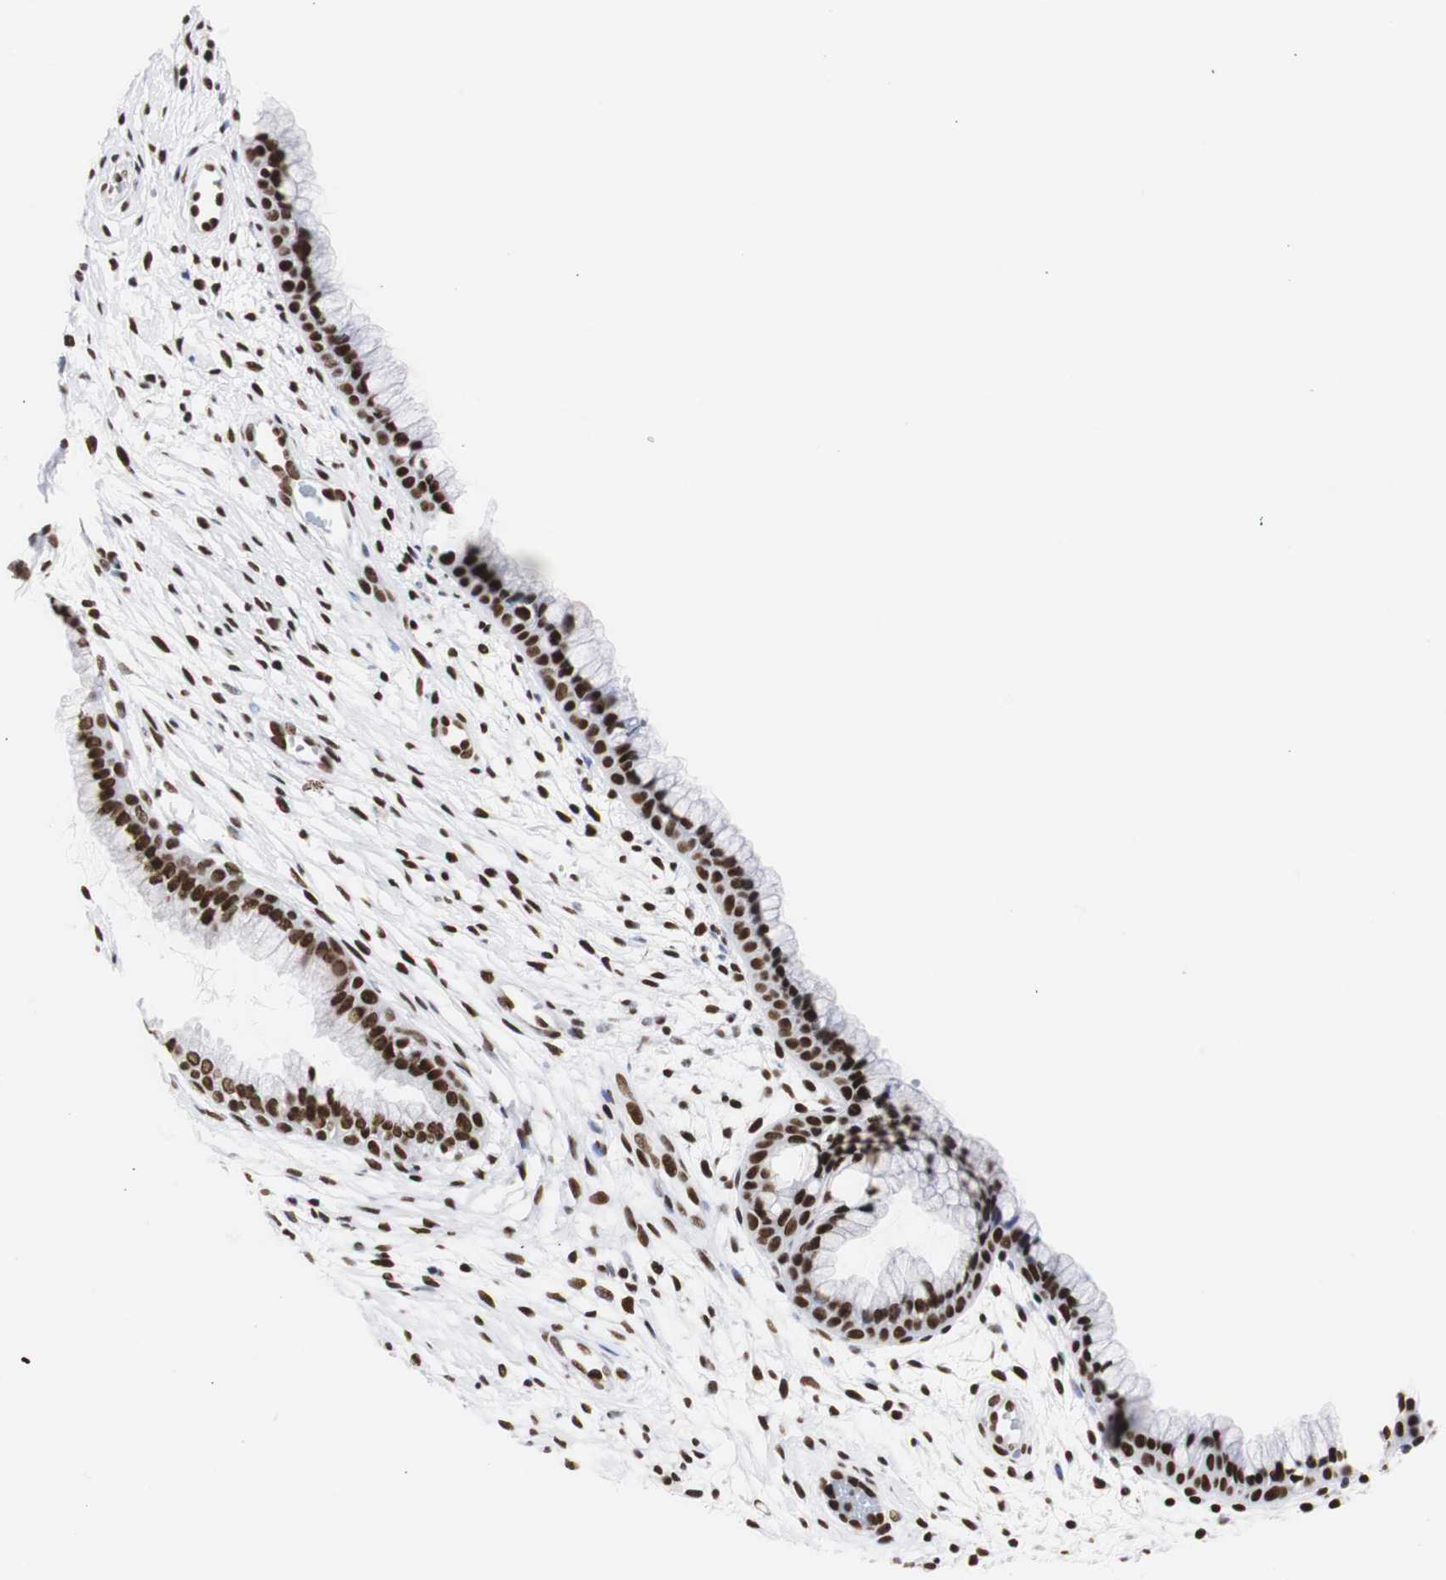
{"staining": {"intensity": "strong", "quantity": ">75%", "location": "nuclear"}, "tissue": "cervix", "cell_type": "Glandular cells", "image_type": "normal", "snomed": [{"axis": "morphology", "description": "Normal tissue, NOS"}, {"axis": "topography", "description": "Cervix"}], "caption": "Strong nuclear staining for a protein is present in approximately >75% of glandular cells of unremarkable cervix using immunohistochemistry.", "gene": "HNRNPH2", "patient": {"sex": "female", "age": 39}}